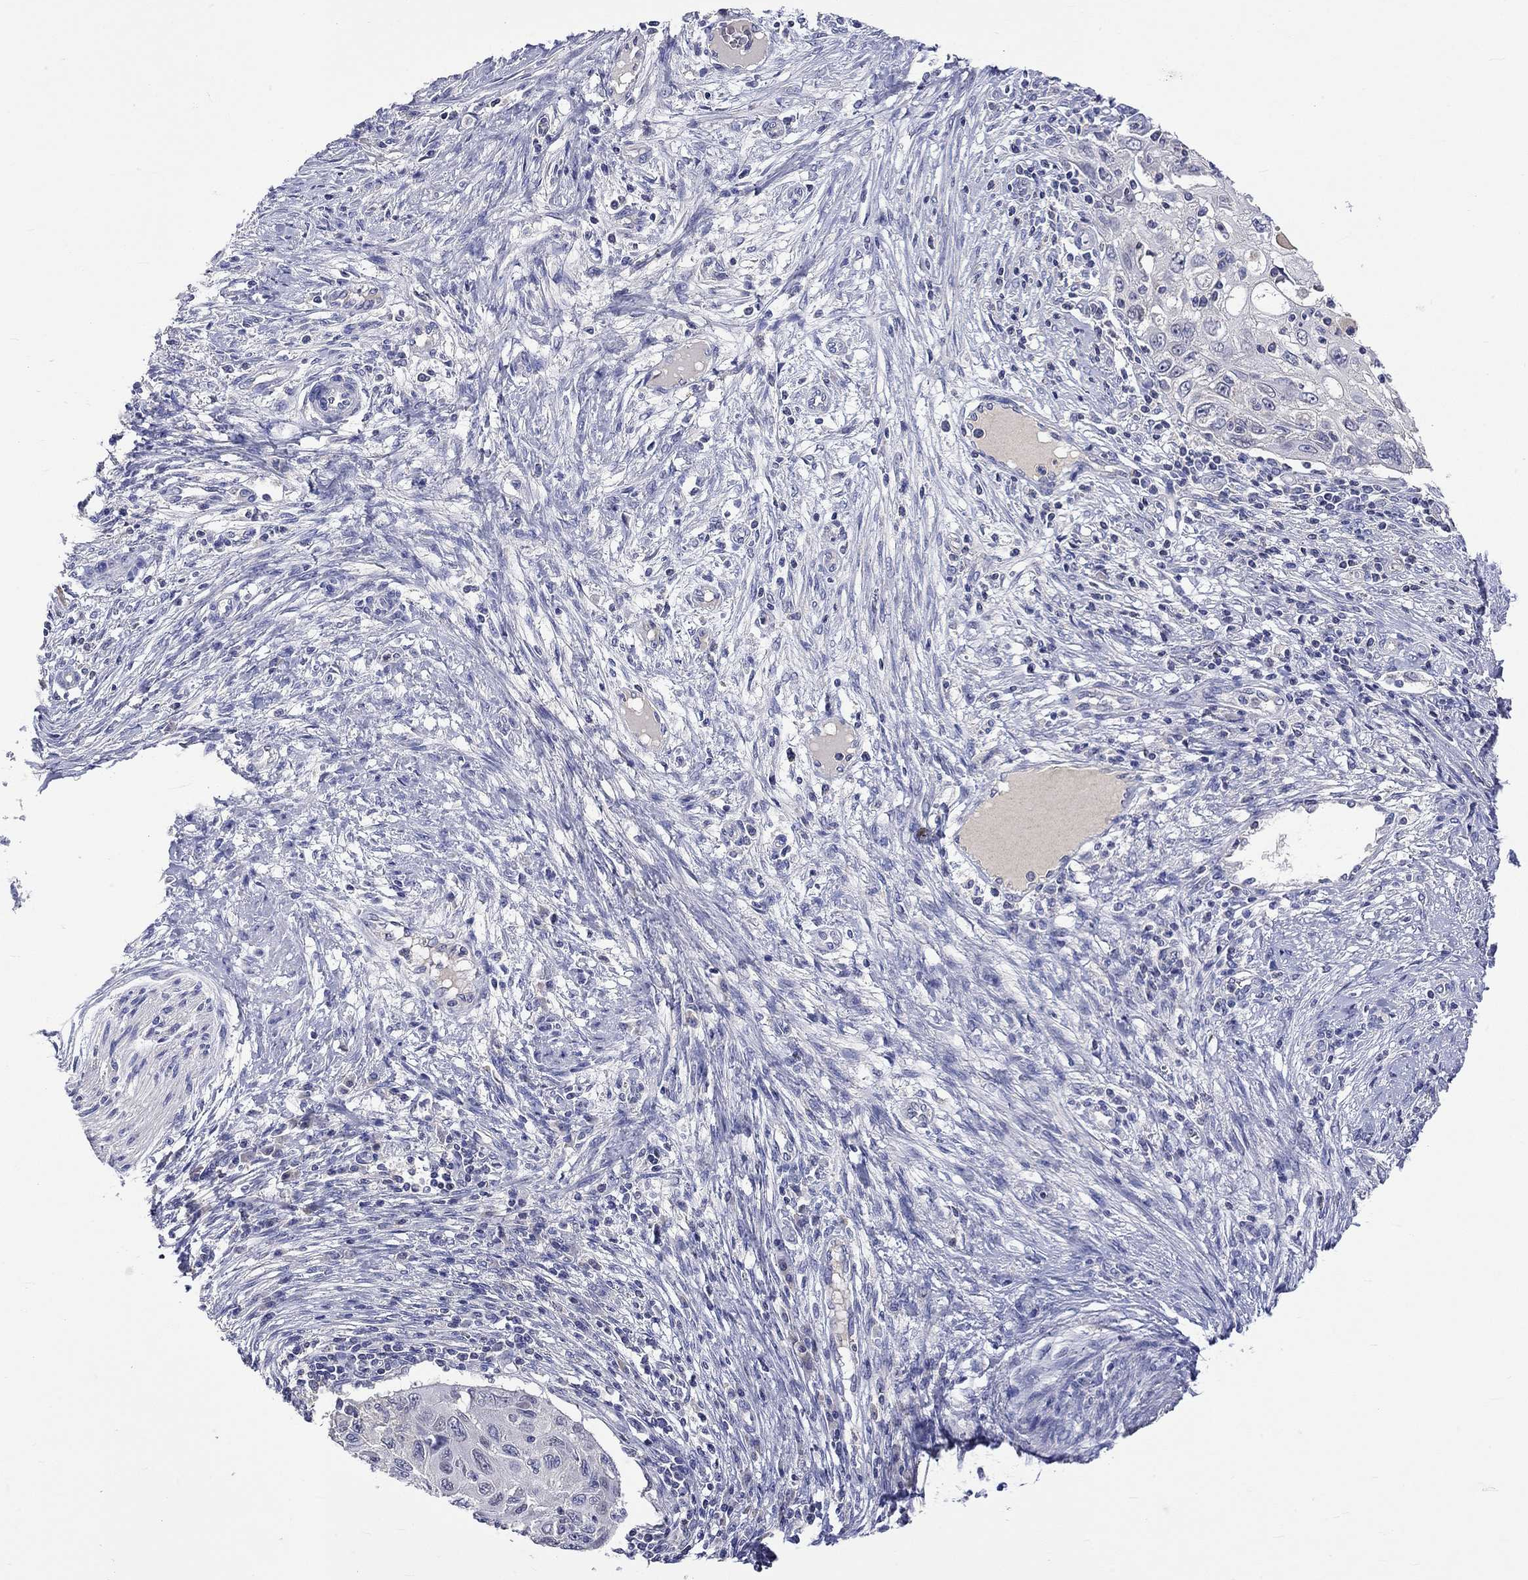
{"staining": {"intensity": "negative", "quantity": "none", "location": "none"}, "tissue": "cervical cancer", "cell_type": "Tumor cells", "image_type": "cancer", "snomed": [{"axis": "morphology", "description": "Squamous cell carcinoma, NOS"}, {"axis": "topography", "description": "Cervix"}], "caption": "This is an immunohistochemistry (IHC) image of squamous cell carcinoma (cervical). There is no staining in tumor cells.", "gene": "LRFN4", "patient": {"sex": "female", "age": 70}}